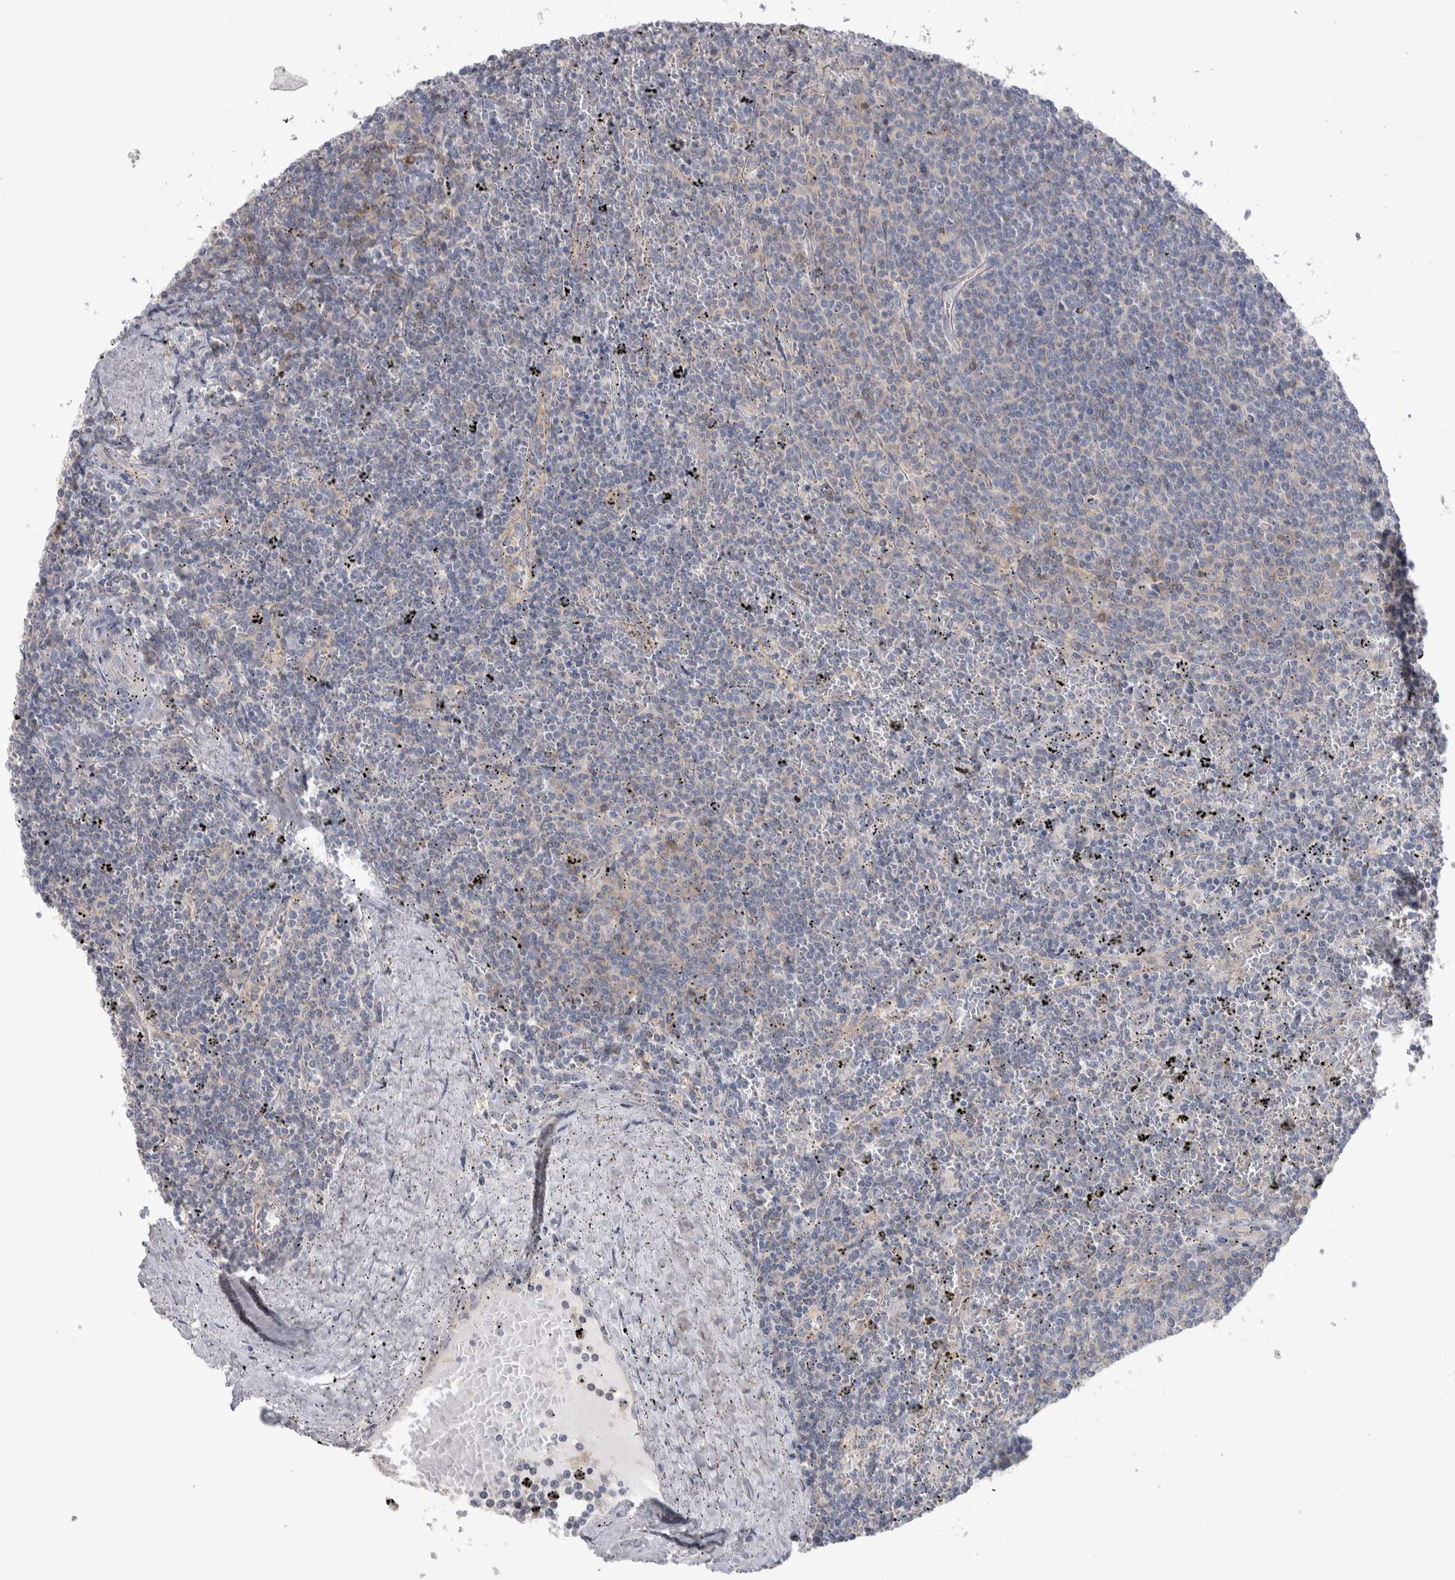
{"staining": {"intensity": "negative", "quantity": "none", "location": "none"}, "tissue": "lymphoma", "cell_type": "Tumor cells", "image_type": "cancer", "snomed": [{"axis": "morphology", "description": "Malignant lymphoma, non-Hodgkin's type, Low grade"}, {"axis": "topography", "description": "Spleen"}], "caption": "Micrograph shows no significant protein staining in tumor cells of lymphoma.", "gene": "GPHN", "patient": {"sex": "female", "age": 50}}